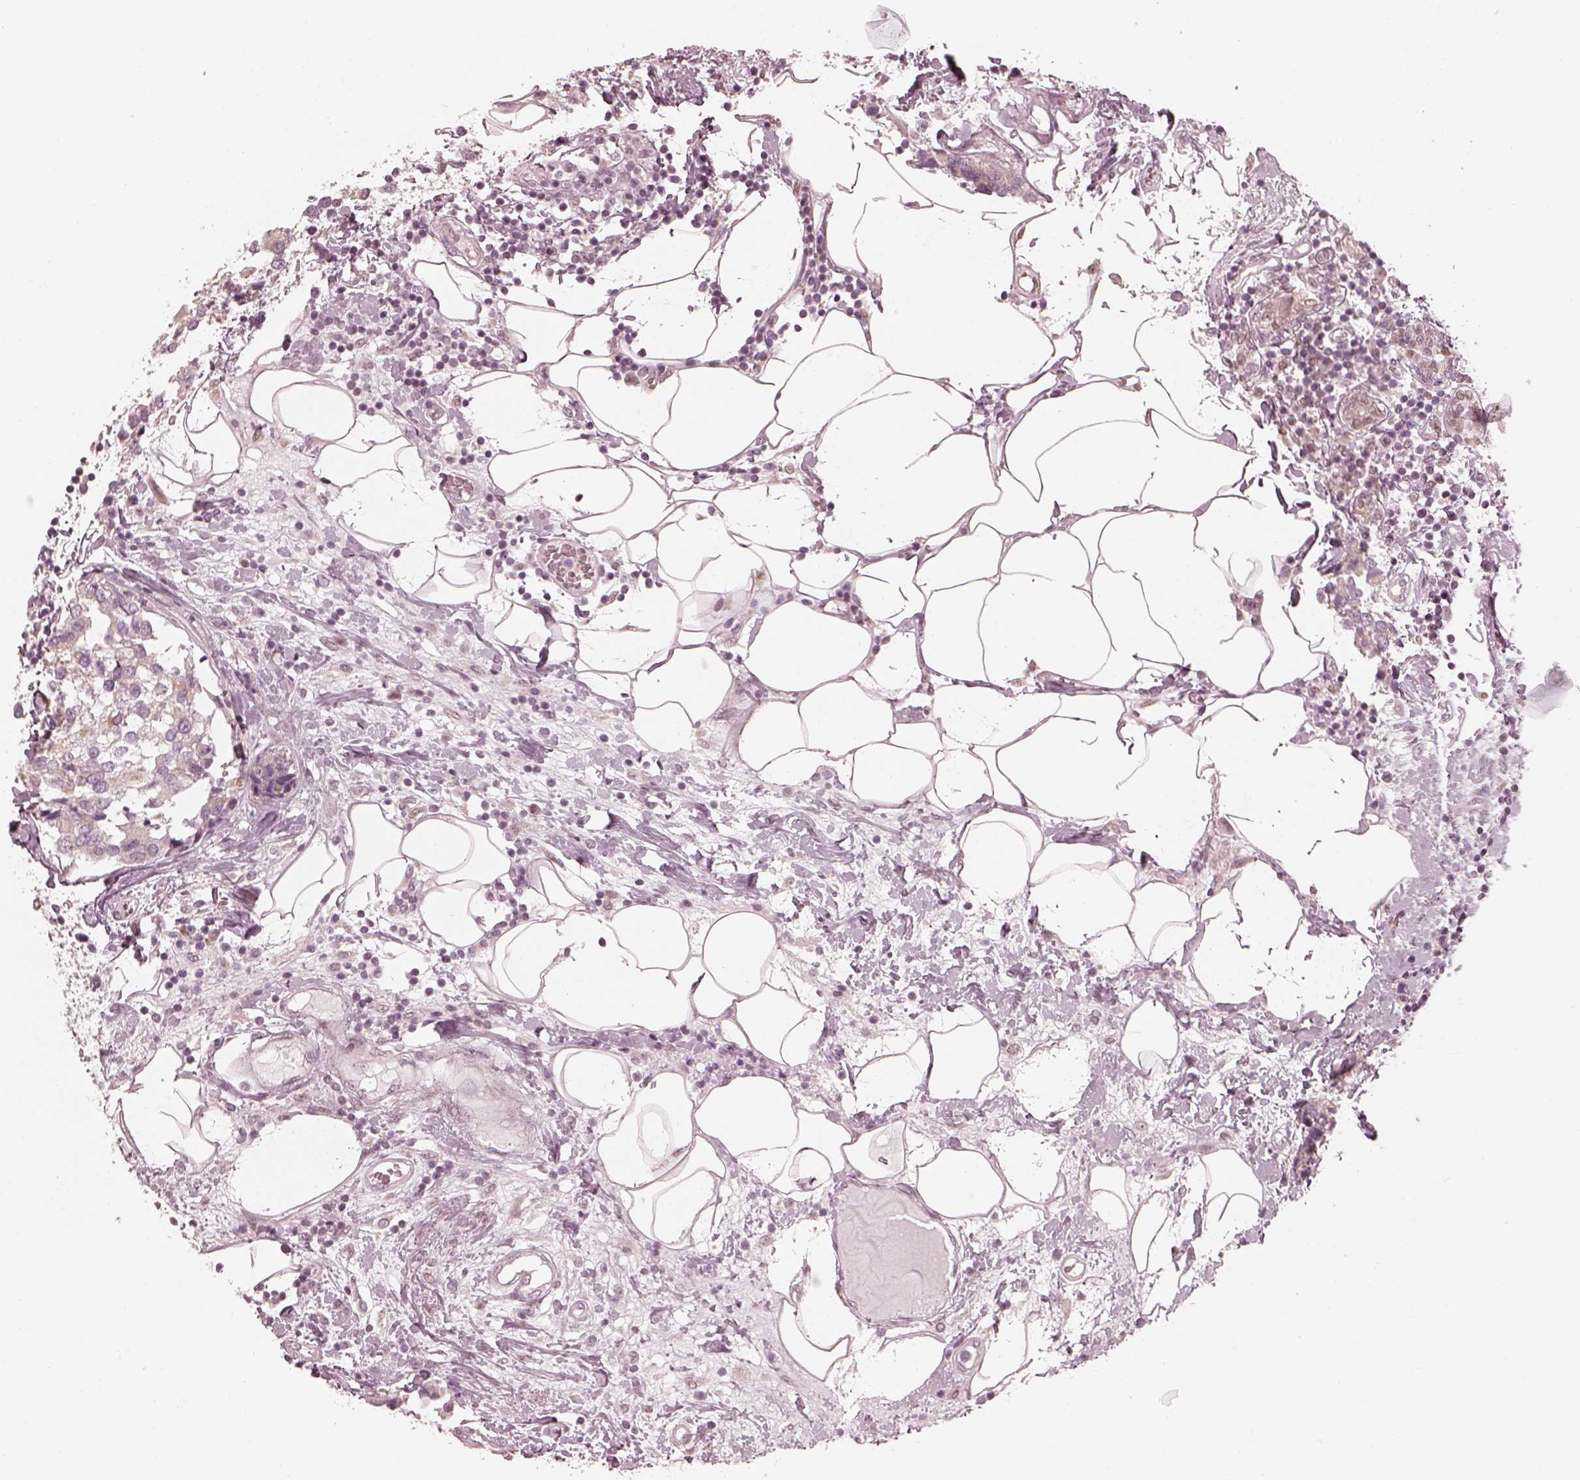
{"staining": {"intensity": "negative", "quantity": "none", "location": "none"}, "tissue": "breast cancer", "cell_type": "Tumor cells", "image_type": "cancer", "snomed": [{"axis": "morphology", "description": "Lobular carcinoma"}, {"axis": "topography", "description": "Breast"}], "caption": "Immunohistochemistry (IHC) image of neoplastic tissue: human breast cancer stained with DAB exhibits no significant protein expression in tumor cells.", "gene": "IQCB1", "patient": {"sex": "female", "age": 59}}